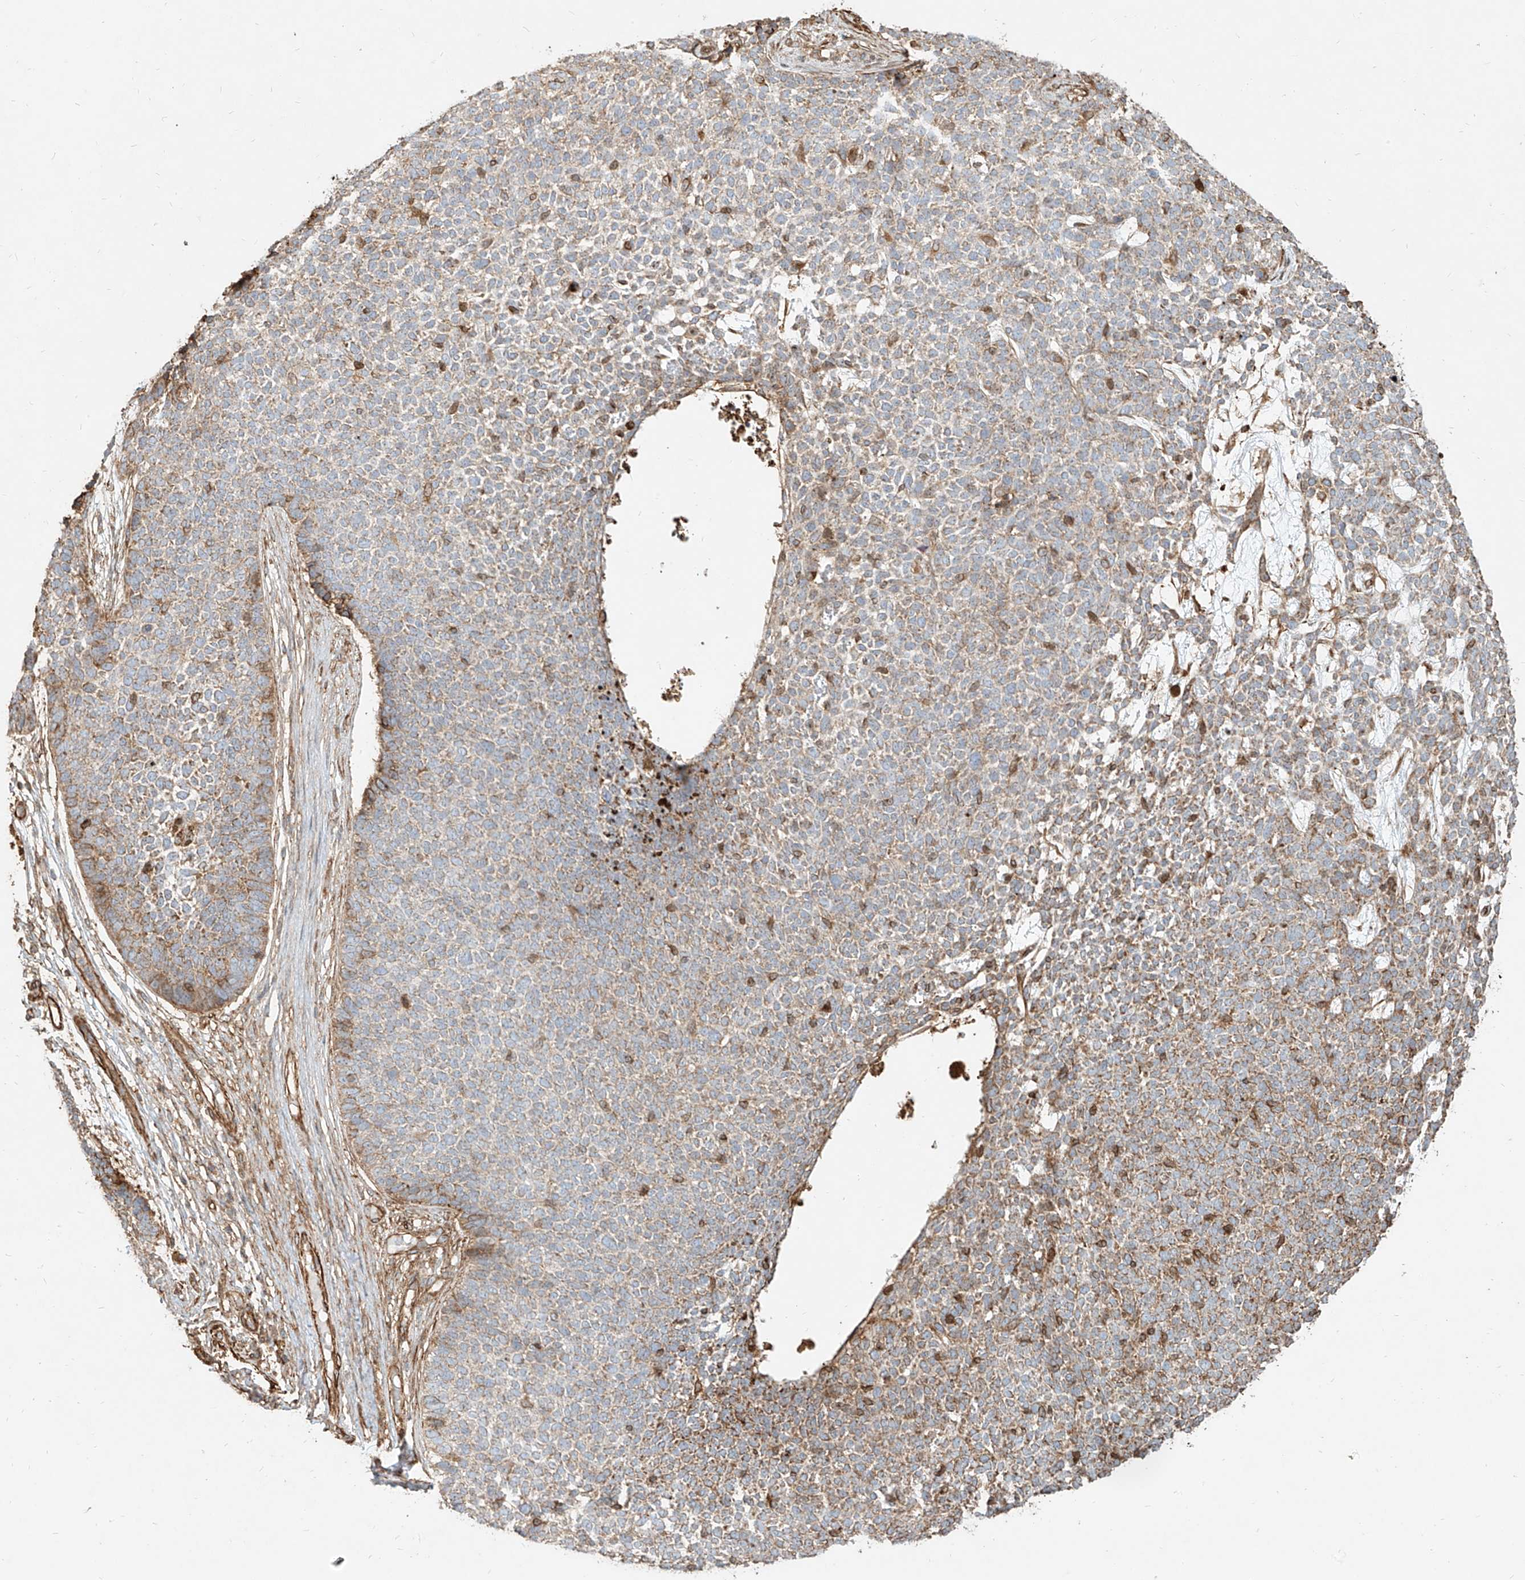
{"staining": {"intensity": "weak", "quantity": "25%-75%", "location": "cytoplasmic/membranous"}, "tissue": "skin cancer", "cell_type": "Tumor cells", "image_type": "cancer", "snomed": [{"axis": "morphology", "description": "Basal cell carcinoma"}, {"axis": "topography", "description": "Skin"}], "caption": "A high-resolution photomicrograph shows immunohistochemistry staining of skin cancer (basal cell carcinoma), which reveals weak cytoplasmic/membranous staining in approximately 25%-75% of tumor cells.", "gene": "MTX2", "patient": {"sex": "female", "age": 84}}